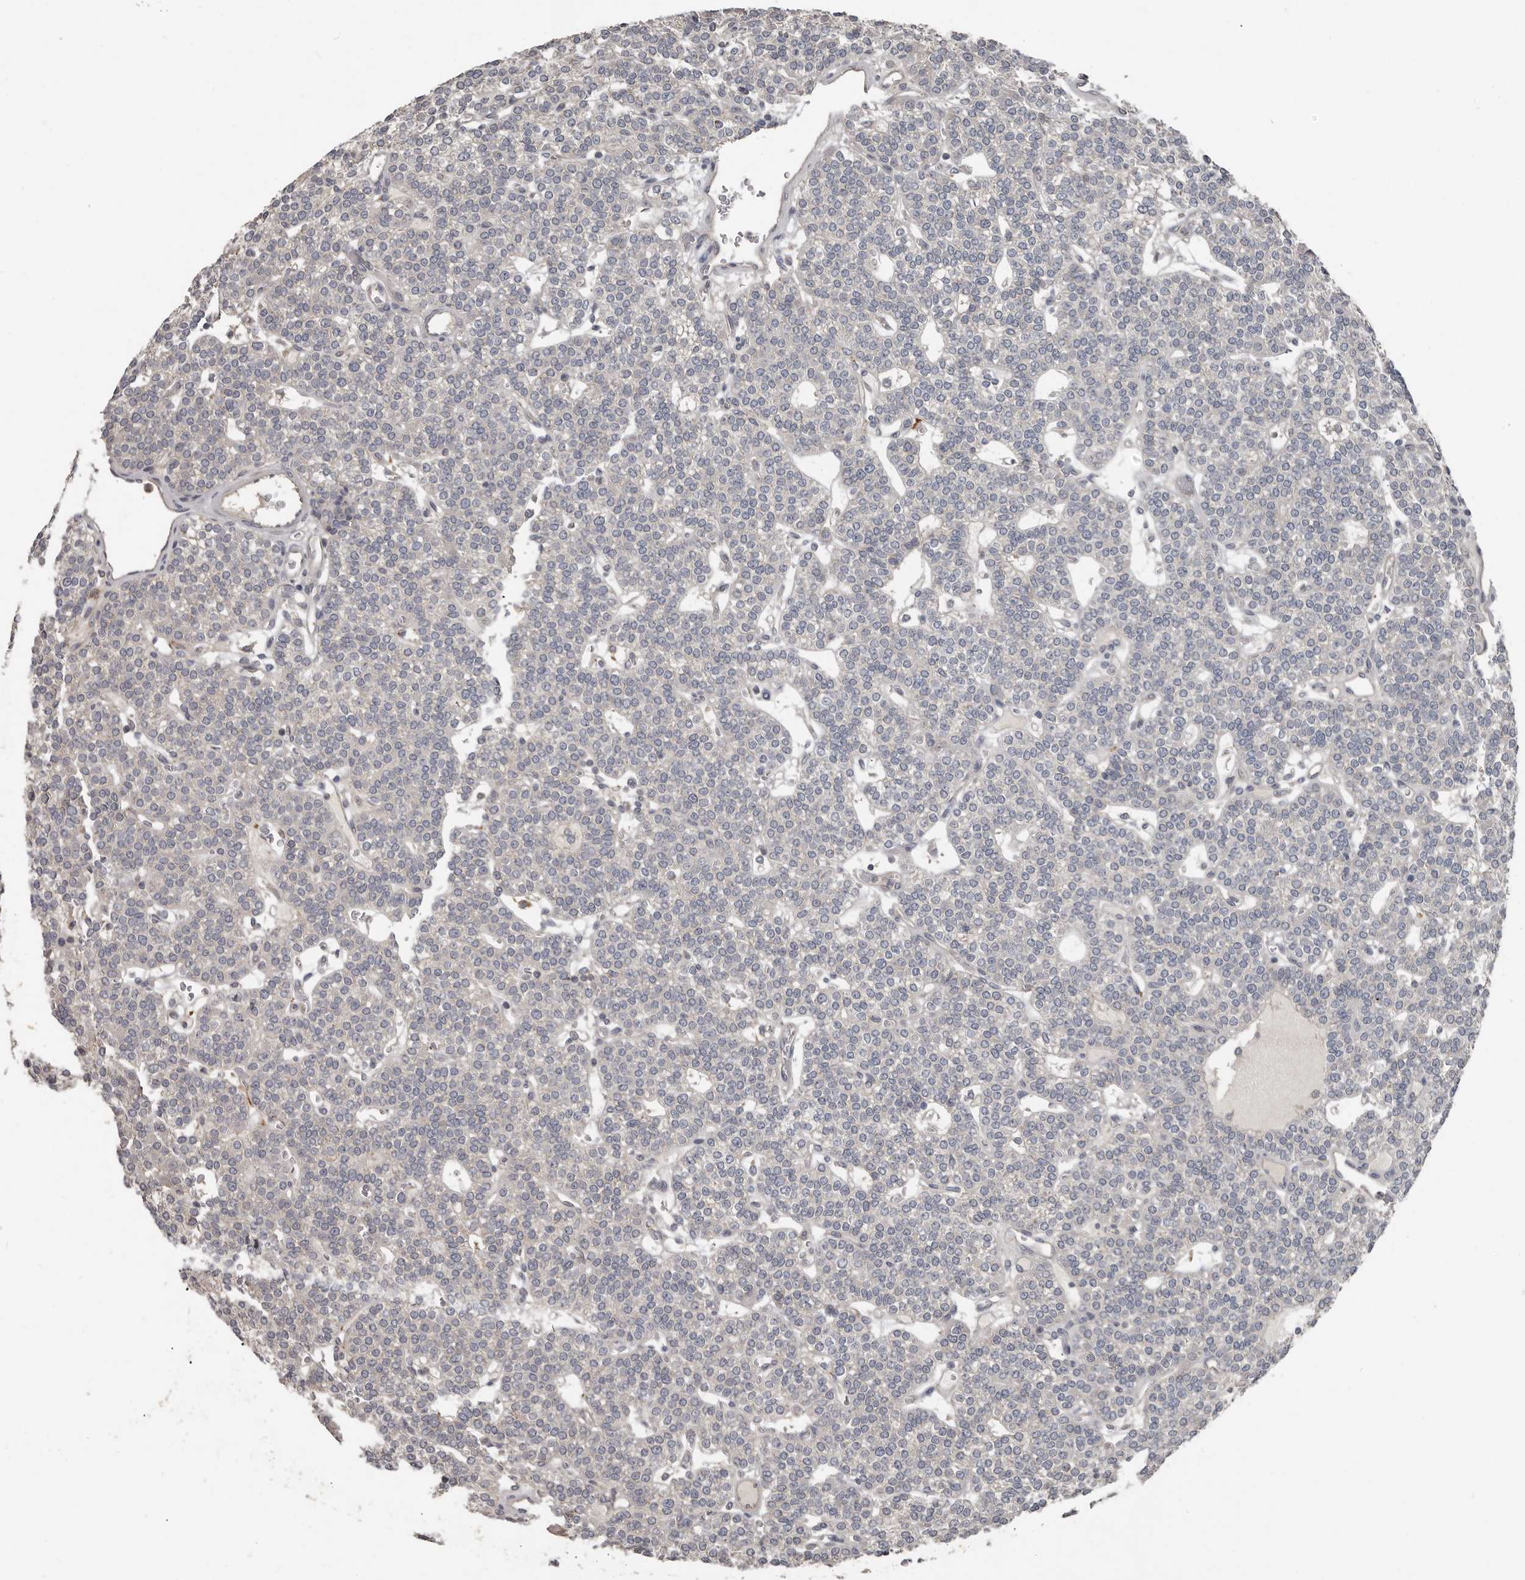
{"staining": {"intensity": "negative", "quantity": "none", "location": "none"}, "tissue": "parathyroid gland", "cell_type": "Glandular cells", "image_type": "normal", "snomed": [{"axis": "morphology", "description": "Normal tissue, NOS"}, {"axis": "topography", "description": "Parathyroid gland"}], "caption": "Normal parathyroid gland was stained to show a protein in brown. There is no significant expression in glandular cells. Brightfield microscopy of immunohistochemistry (IHC) stained with DAB (3,3'-diaminobenzidine) (brown) and hematoxylin (blue), captured at high magnification.", "gene": "CA6", "patient": {"sex": "male", "age": 83}}